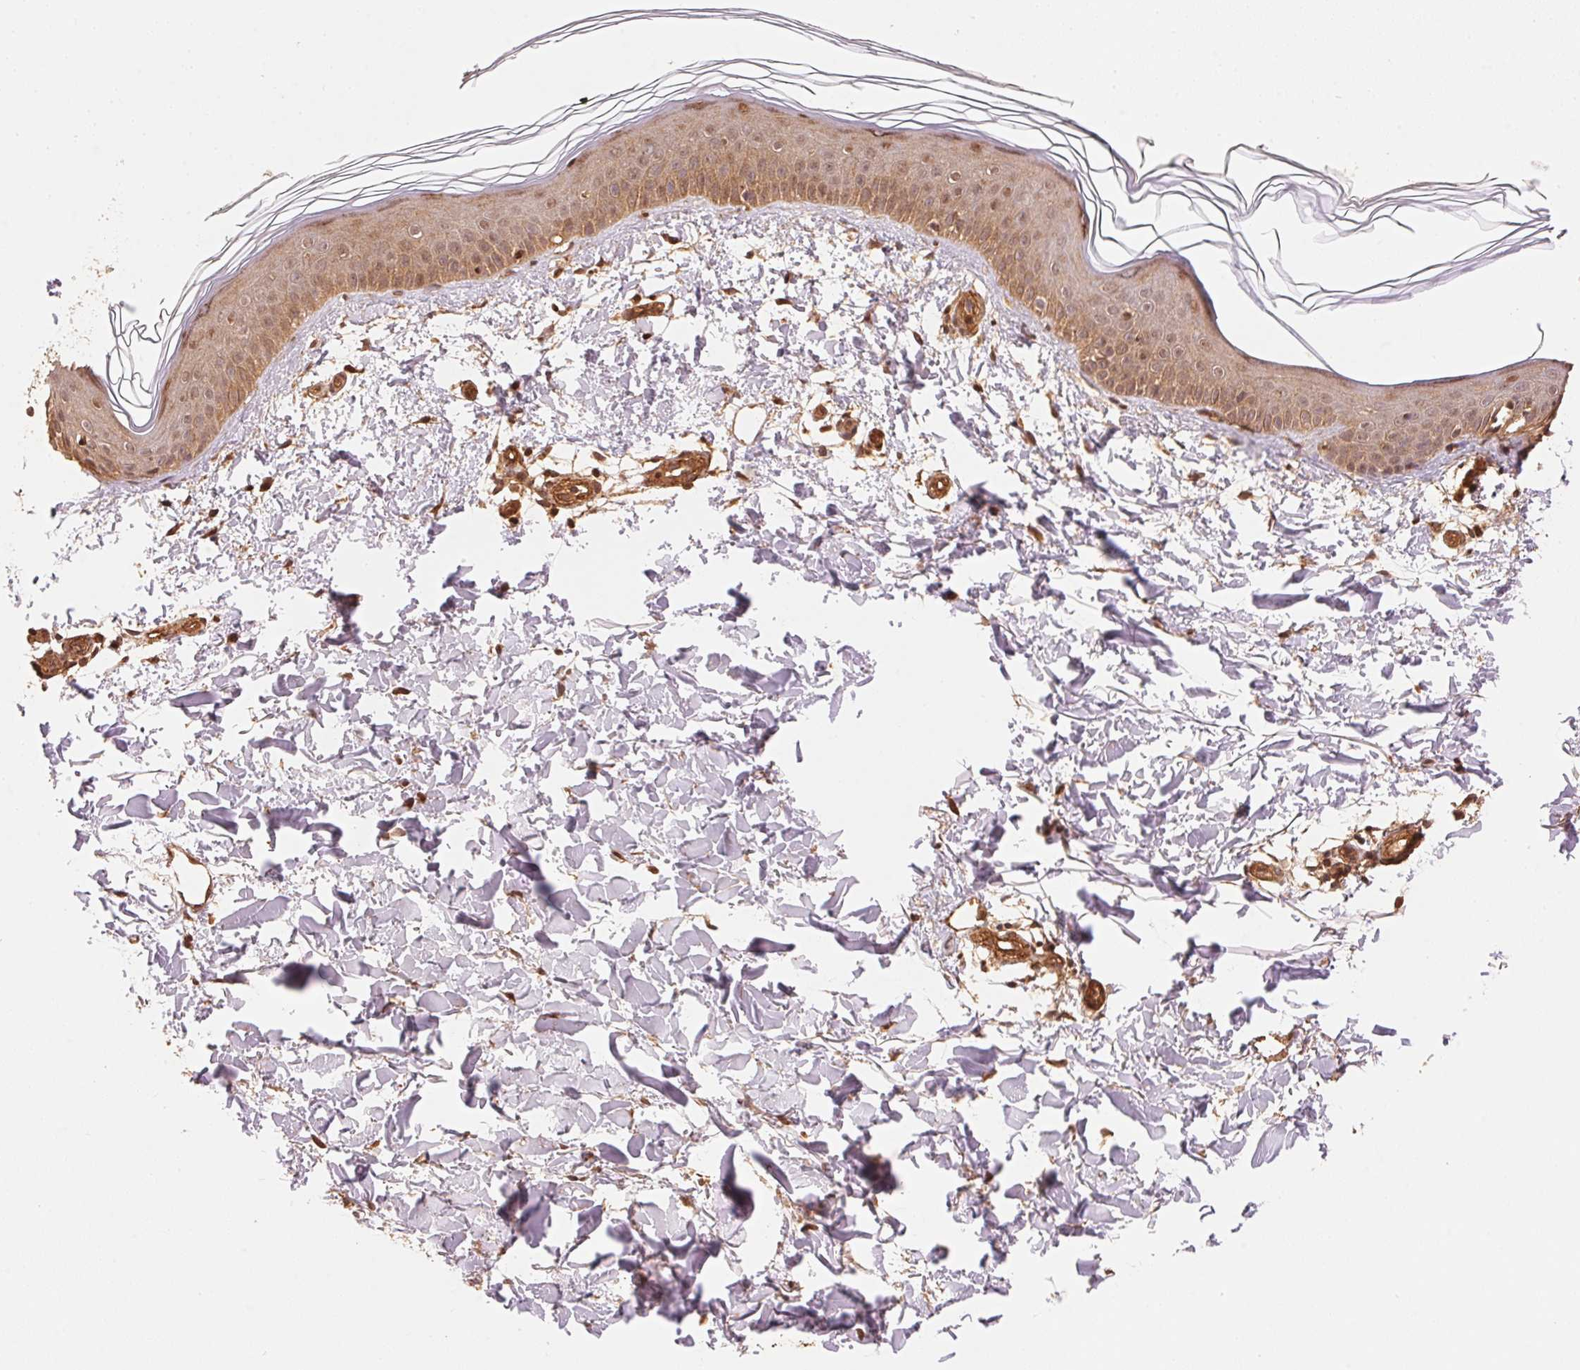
{"staining": {"intensity": "moderate", "quantity": "<25%", "location": "cytoplasmic/membranous,nuclear"}, "tissue": "skin", "cell_type": "Fibroblasts", "image_type": "normal", "snomed": [{"axis": "morphology", "description": "Normal tissue, NOS"}, {"axis": "topography", "description": "Skin"}], "caption": "The photomicrograph demonstrates a brown stain indicating the presence of a protein in the cytoplasmic/membranous,nuclear of fibroblasts in skin.", "gene": "TNIP2", "patient": {"sex": "female", "age": 62}}